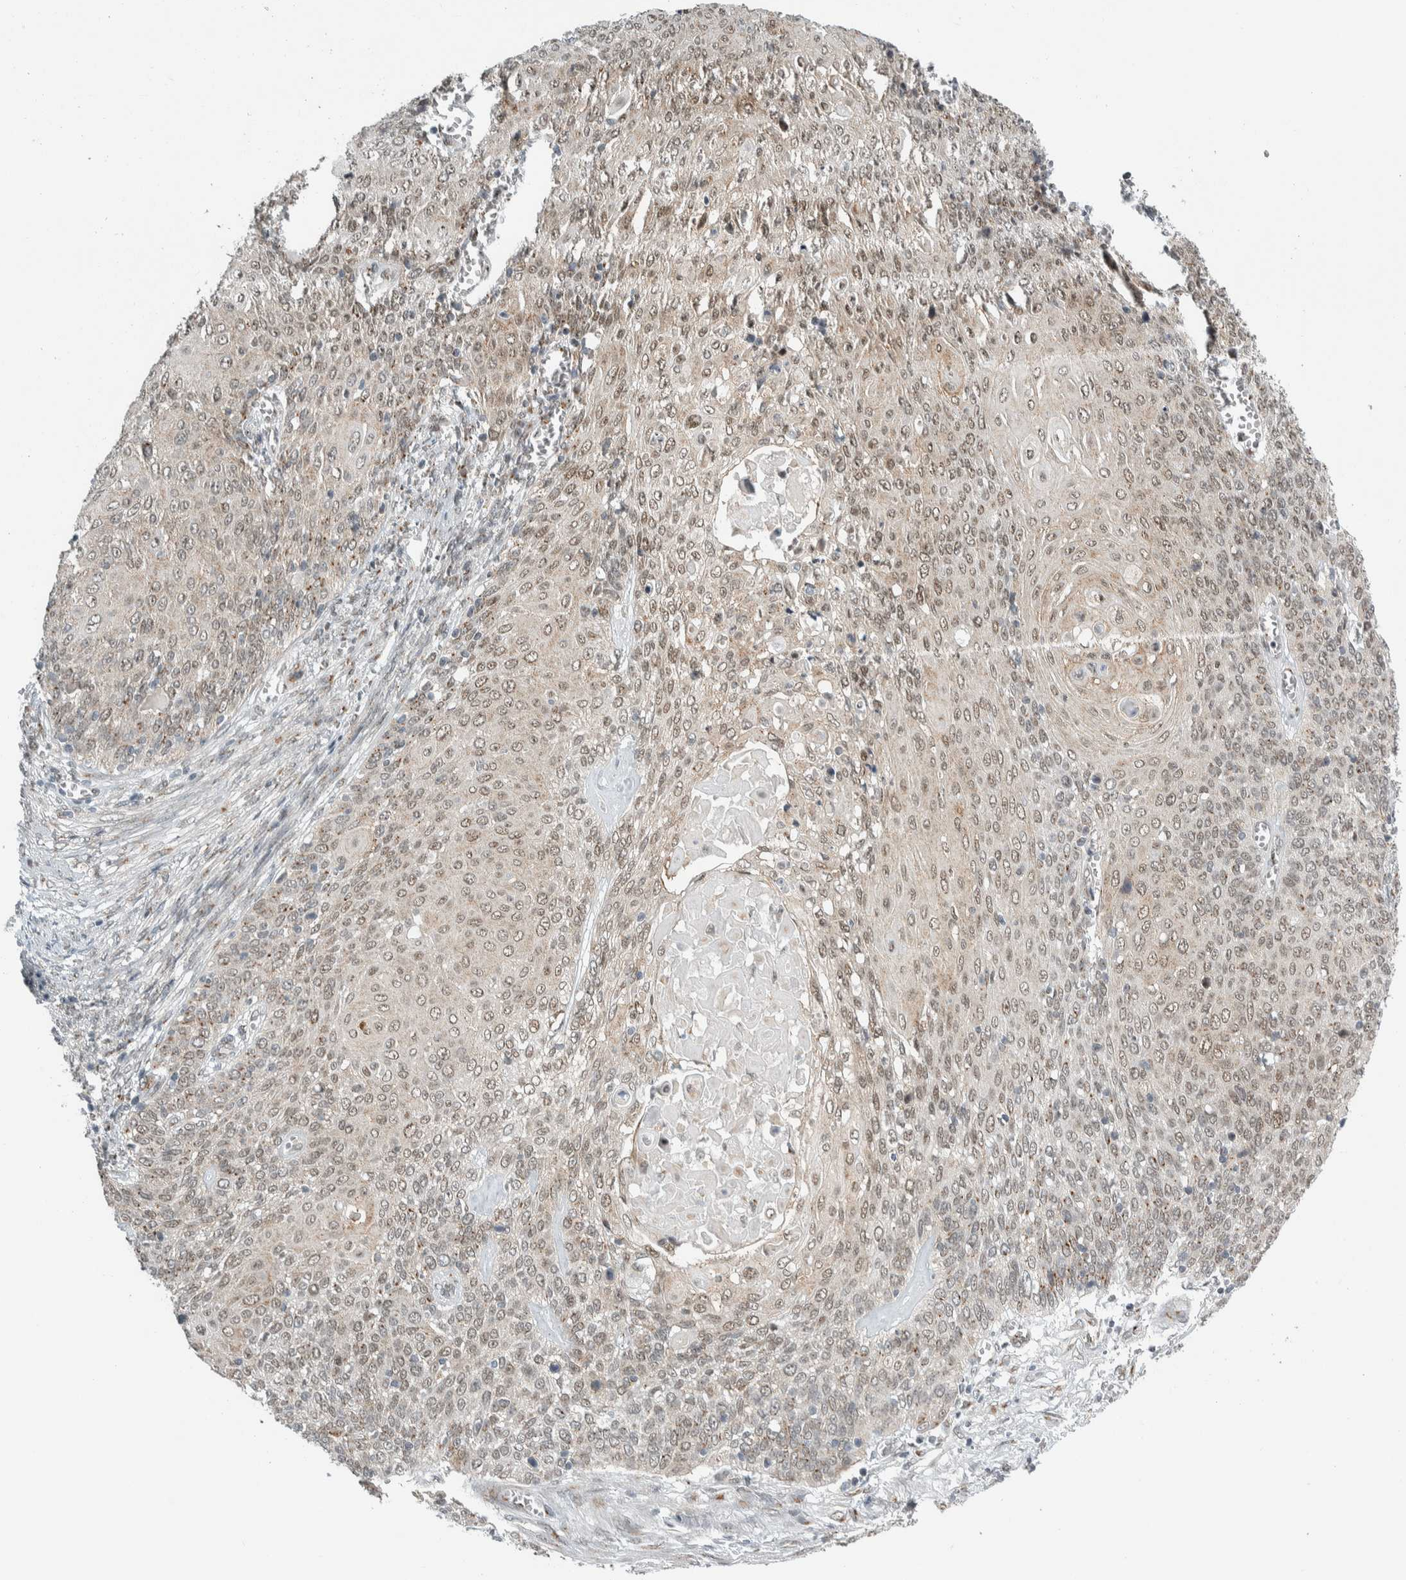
{"staining": {"intensity": "weak", "quantity": "25%-75%", "location": "cytoplasmic/membranous,nuclear"}, "tissue": "cervical cancer", "cell_type": "Tumor cells", "image_type": "cancer", "snomed": [{"axis": "morphology", "description": "Squamous cell carcinoma, NOS"}, {"axis": "topography", "description": "Cervix"}], "caption": "High-magnification brightfield microscopy of cervical cancer (squamous cell carcinoma) stained with DAB (brown) and counterstained with hematoxylin (blue). tumor cells exhibit weak cytoplasmic/membranous and nuclear staining is identified in about25%-75% of cells. The protein is stained brown, and the nuclei are stained in blue (DAB IHC with brightfield microscopy, high magnification).", "gene": "ZMYND8", "patient": {"sex": "female", "age": 39}}